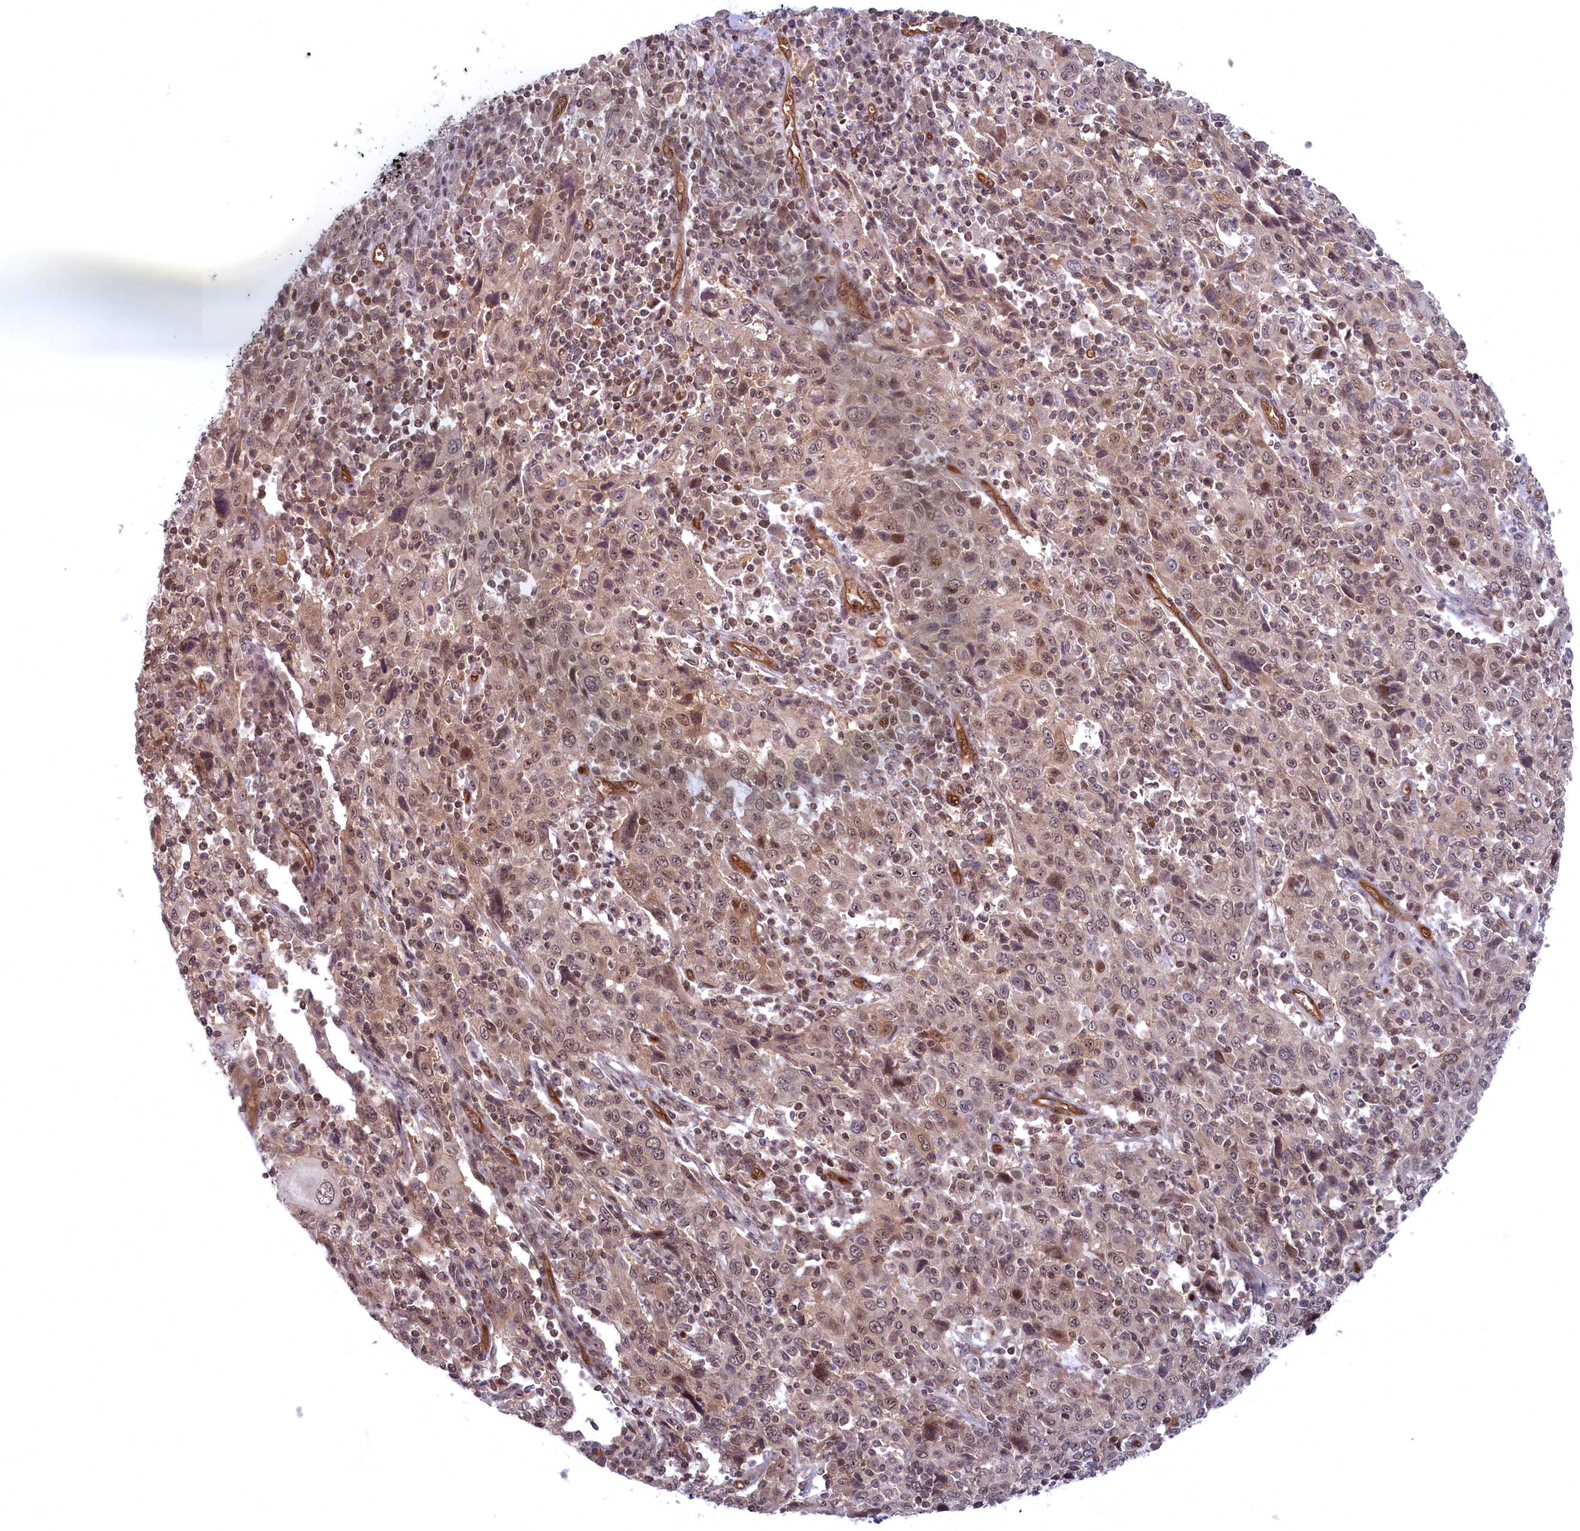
{"staining": {"intensity": "weak", "quantity": ">75%", "location": "cytoplasmic/membranous,nuclear"}, "tissue": "cervical cancer", "cell_type": "Tumor cells", "image_type": "cancer", "snomed": [{"axis": "morphology", "description": "Squamous cell carcinoma, NOS"}, {"axis": "topography", "description": "Cervix"}], "caption": "Immunohistochemistry micrograph of neoplastic tissue: squamous cell carcinoma (cervical) stained using immunohistochemistry (IHC) demonstrates low levels of weak protein expression localized specifically in the cytoplasmic/membranous and nuclear of tumor cells, appearing as a cytoplasmic/membranous and nuclear brown color.", "gene": "SNRK", "patient": {"sex": "female", "age": 46}}